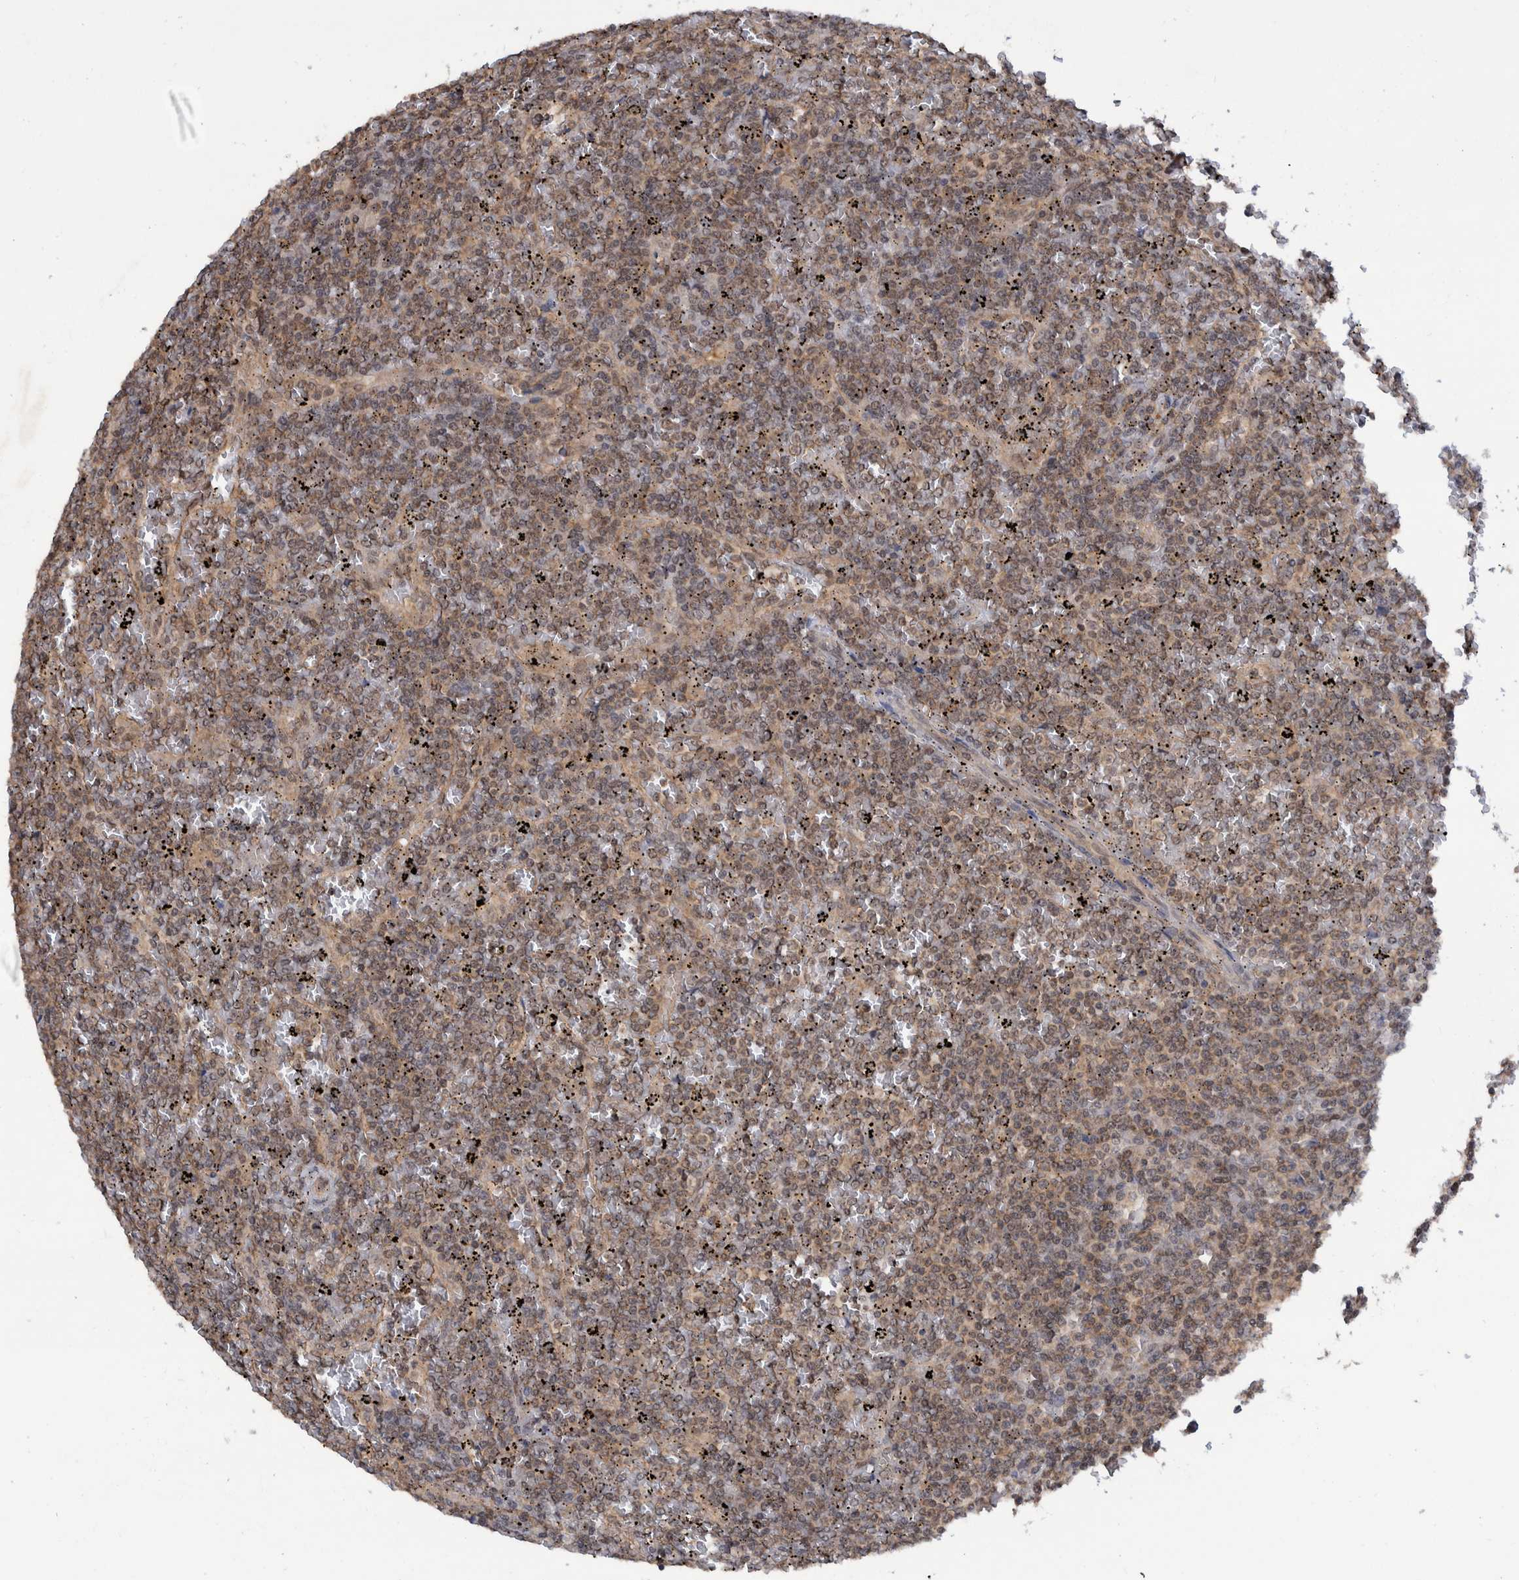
{"staining": {"intensity": "weak", "quantity": ">75%", "location": "cytoplasmic/membranous,nuclear"}, "tissue": "lymphoma", "cell_type": "Tumor cells", "image_type": "cancer", "snomed": [{"axis": "morphology", "description": "Malignant lymphoma, non-Hodgkin's type, Low grade"}, {"axis": "topography", "description": "Spleen"}], "caption": "Weak cytoplasmic/membranous and nuclear staining is identified in approximately >75% of tumor cells in lymphoma. (Stains: DAB in brown, nuclei in blue, Microscopy: brightfield microscopy at high magnification).", "gene": "PLPBP", "patient": {"sex": "female", "age": 19}}